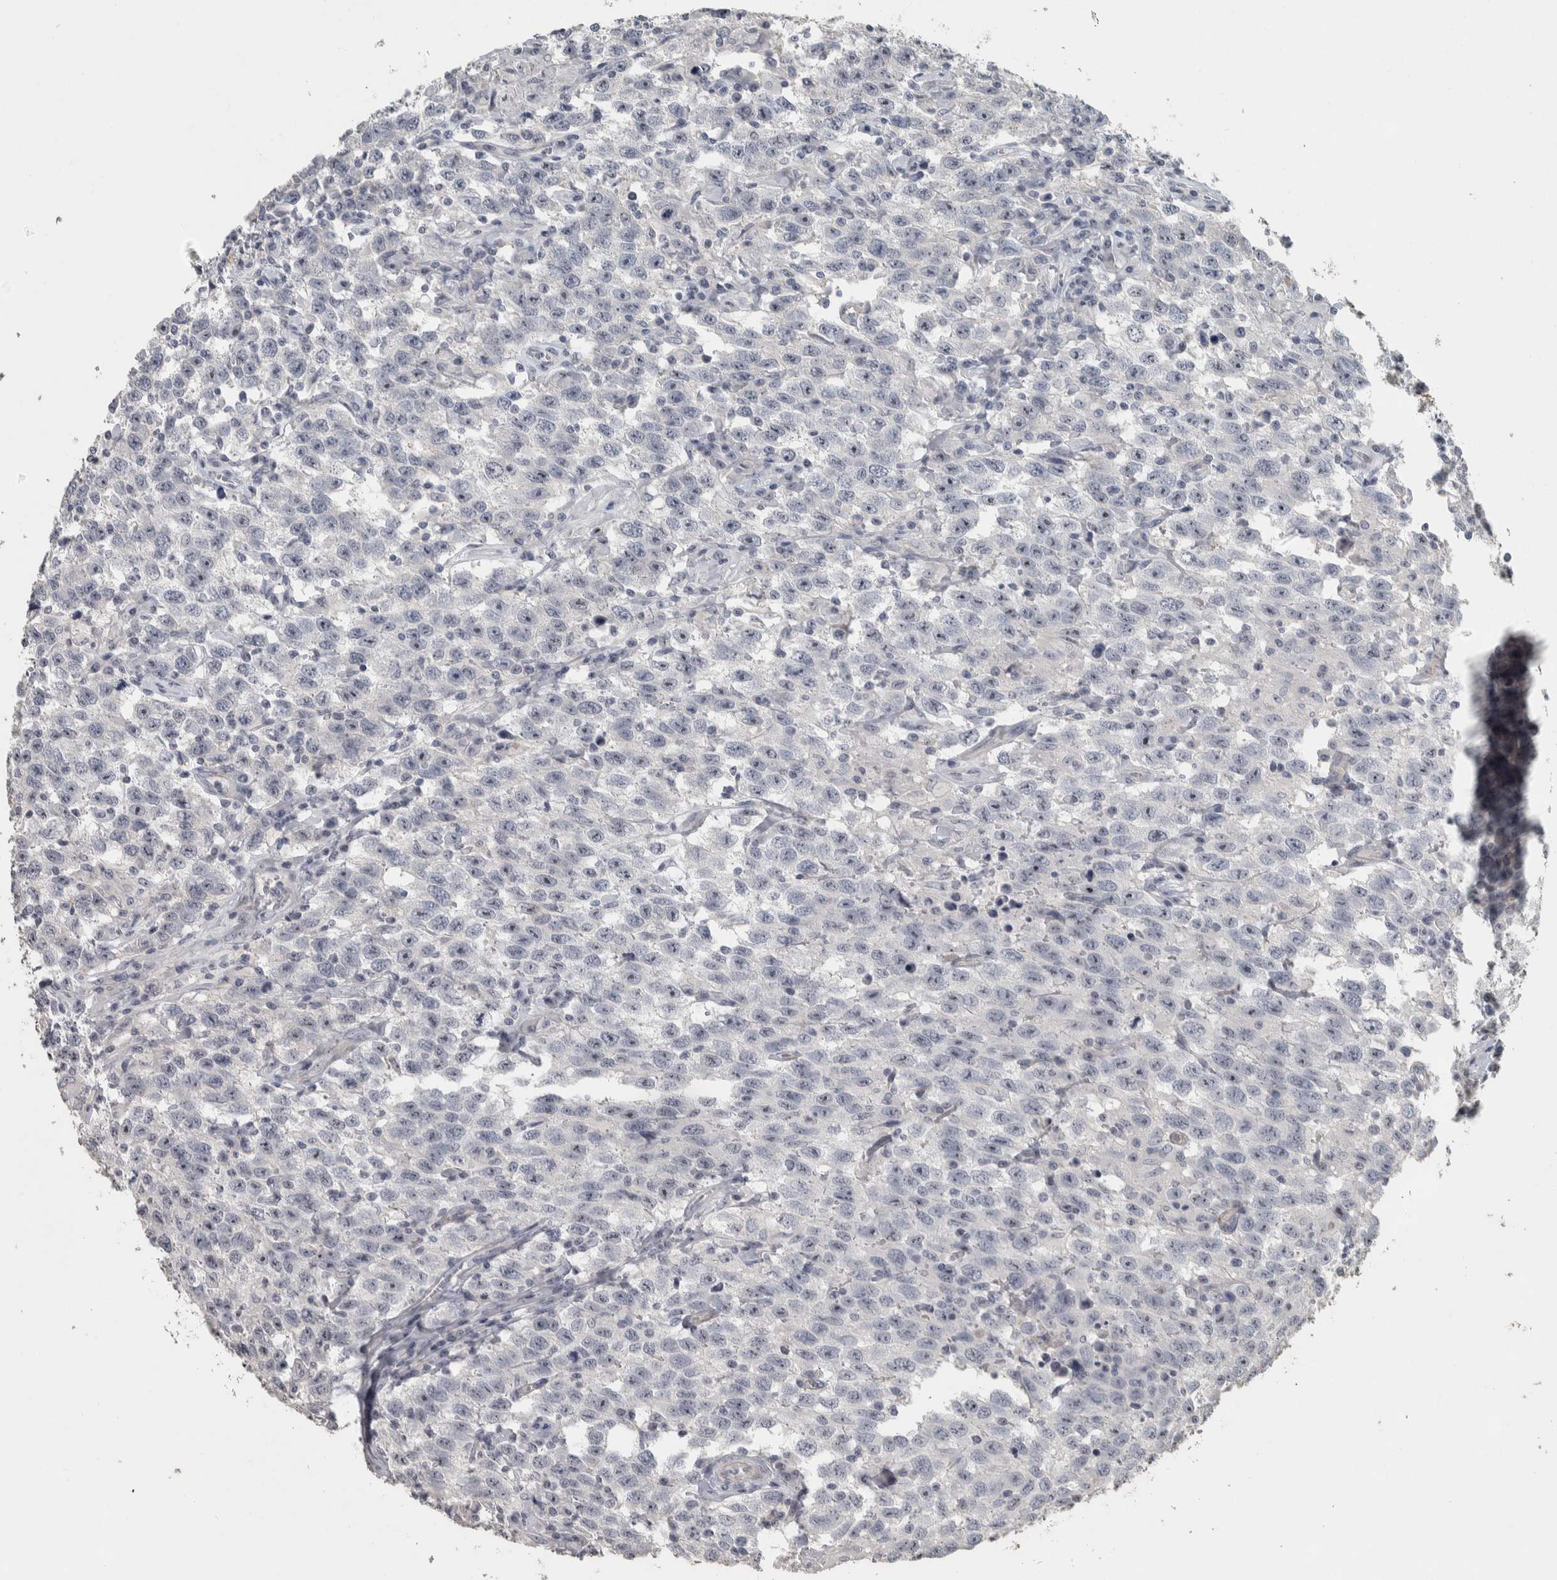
{"staining": {"intensity": "weak", "quantity": "<25%", "location": "nuclear"}, "tissue": "testis cancer", "cell_type": "Tumor cells", "image_type": "cancer", "snomed": [{"axis": "morphology", "description": "Seminoma, NOS"}, {"axis": "topography", "description": "Testis"}], "caption": "An immunohistochemistry (IHC) histopathology image of seminoma (testis) is shown. There is no staining in tumor cells of seminoma (testis).", "gene": "DCAF10", "patient": {"sex": "male", "age": 41}}